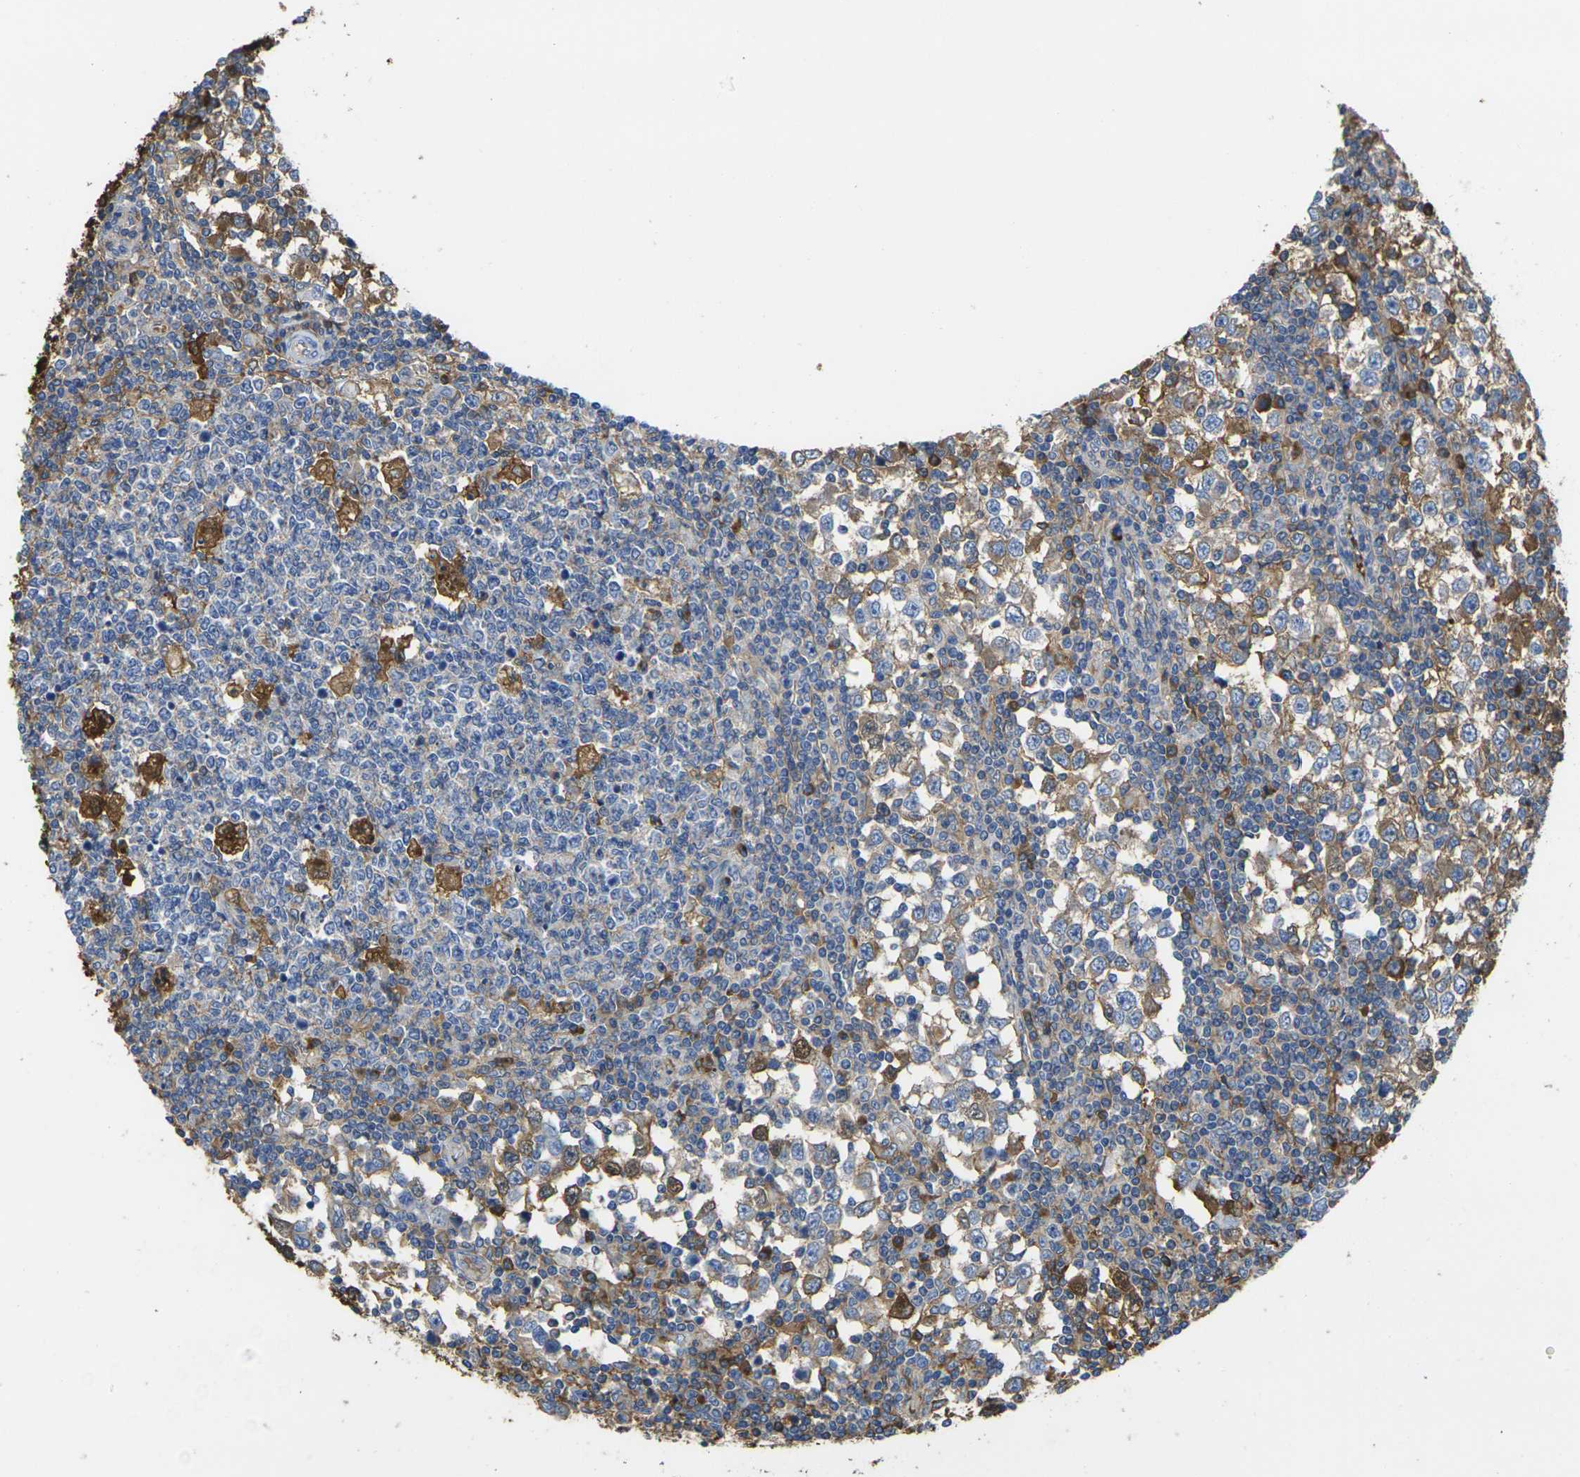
{"staining": {"intensity": "moderate", "quantity": "<25%", "location": "cytoplasmic/membranous"}, "tissue": "testis cancer", "cell_type": "Tumor cells", "image_type": "cancer", "snomed": [{"axis": "morphology", "description": "Seminoma, NOS"}, {"axis": "topography", "description": "Testis"}], "caption": "Immunohistochemical staining of testis cancer exhibits moderate cytoplasmic/membranous protein staining in about <25% of tumor cells.", "gene": "GREM2", "patient": {"sex": "male", "age": 65}}